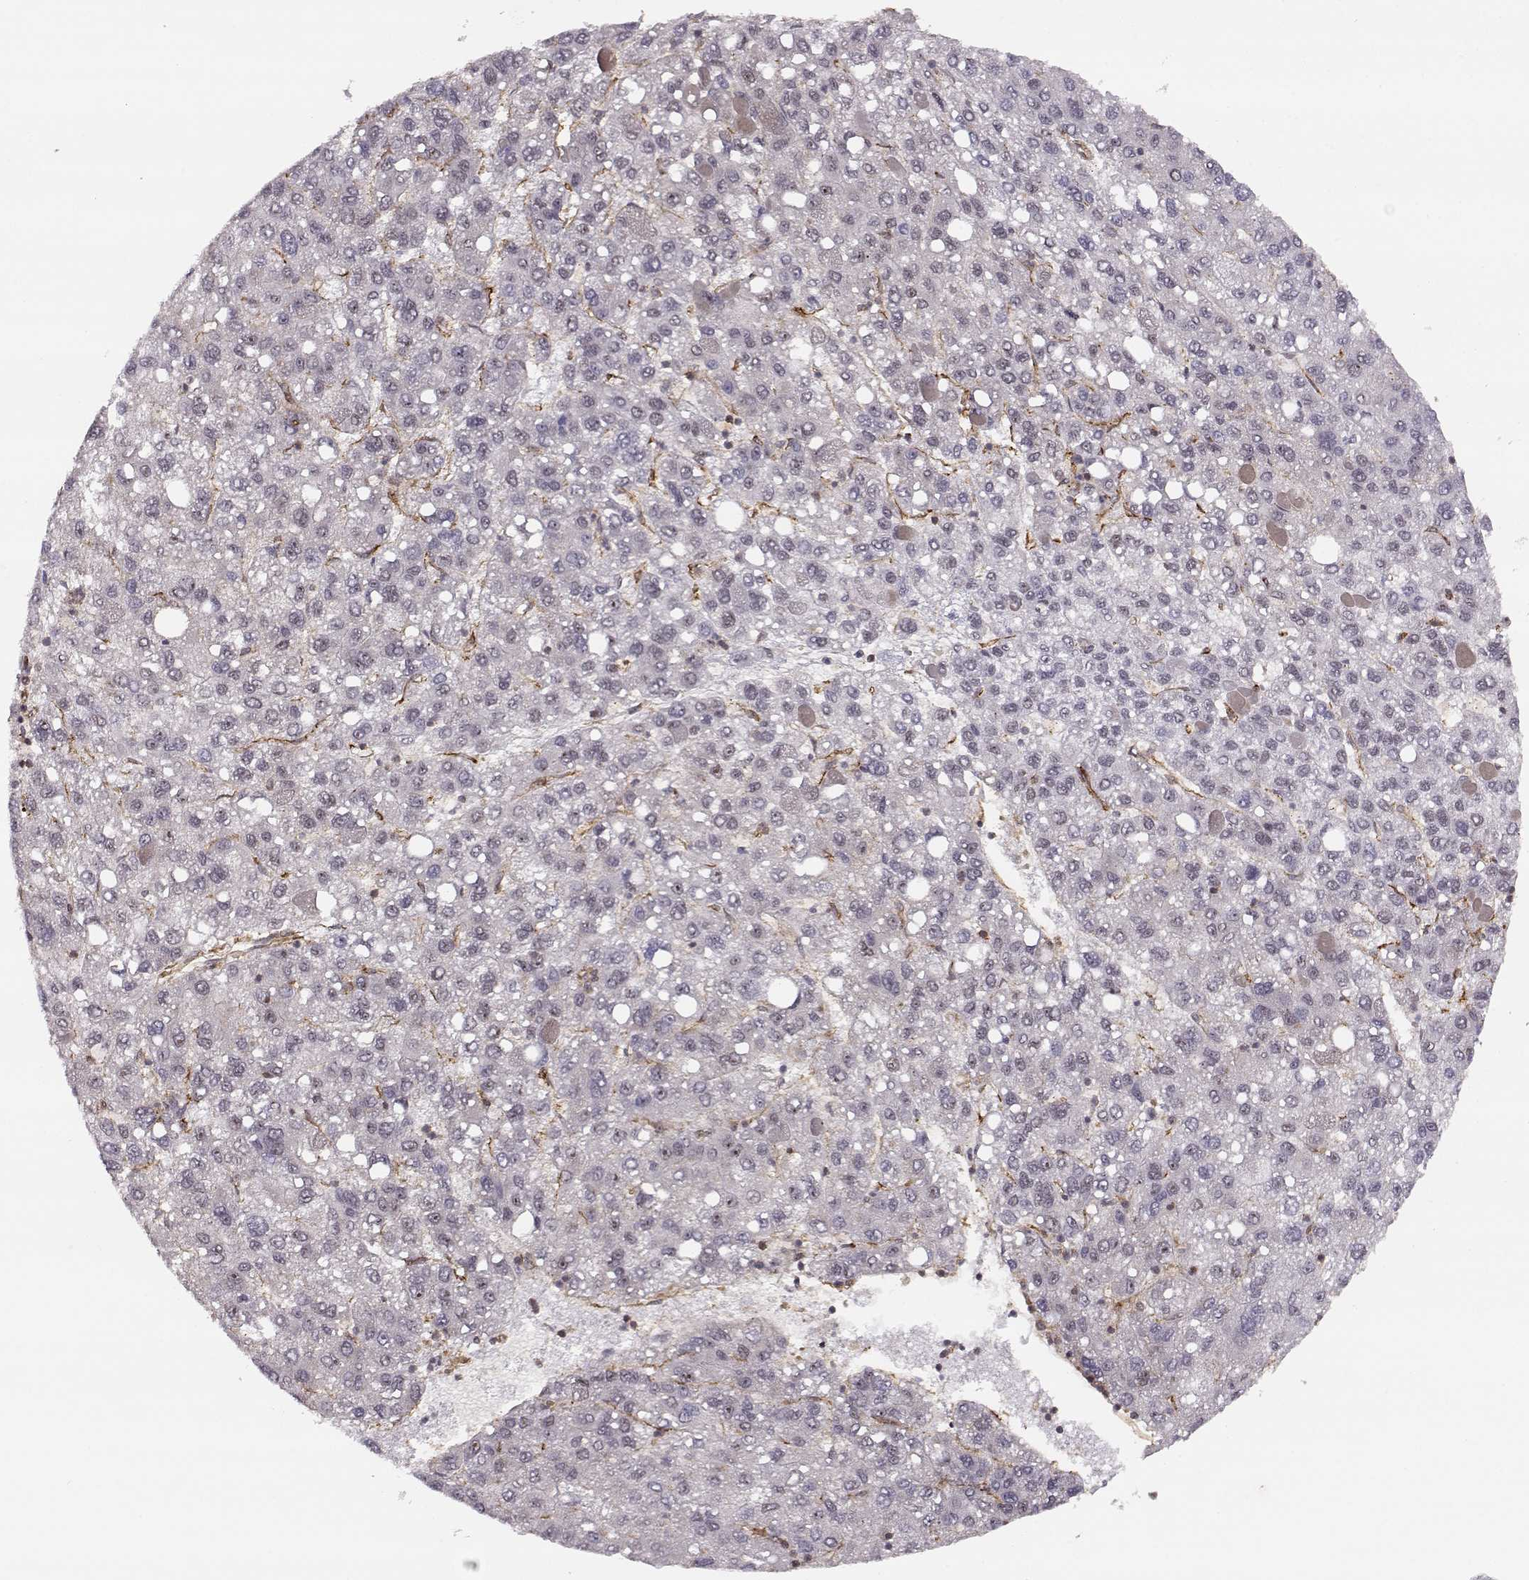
{"staining": {"intensity": "negative", "quantity": "none", "location": "none"}, "tissue": "liver cancer", "cell_type": "Tumor cells", "image_type": "cancer", "snomed": [{"axis": "morphology", "description": "Carcinoma, Hepatocellular, NOS"}, {"axis": "topography", "description": "Liver"}], "caption": "Immunohistochemistry of human hepatocellular carcinoma (liver) reveals no positivity in tumor cells.", "gene": "CIR1", "patient": {"sex": "female", "age": 82}}